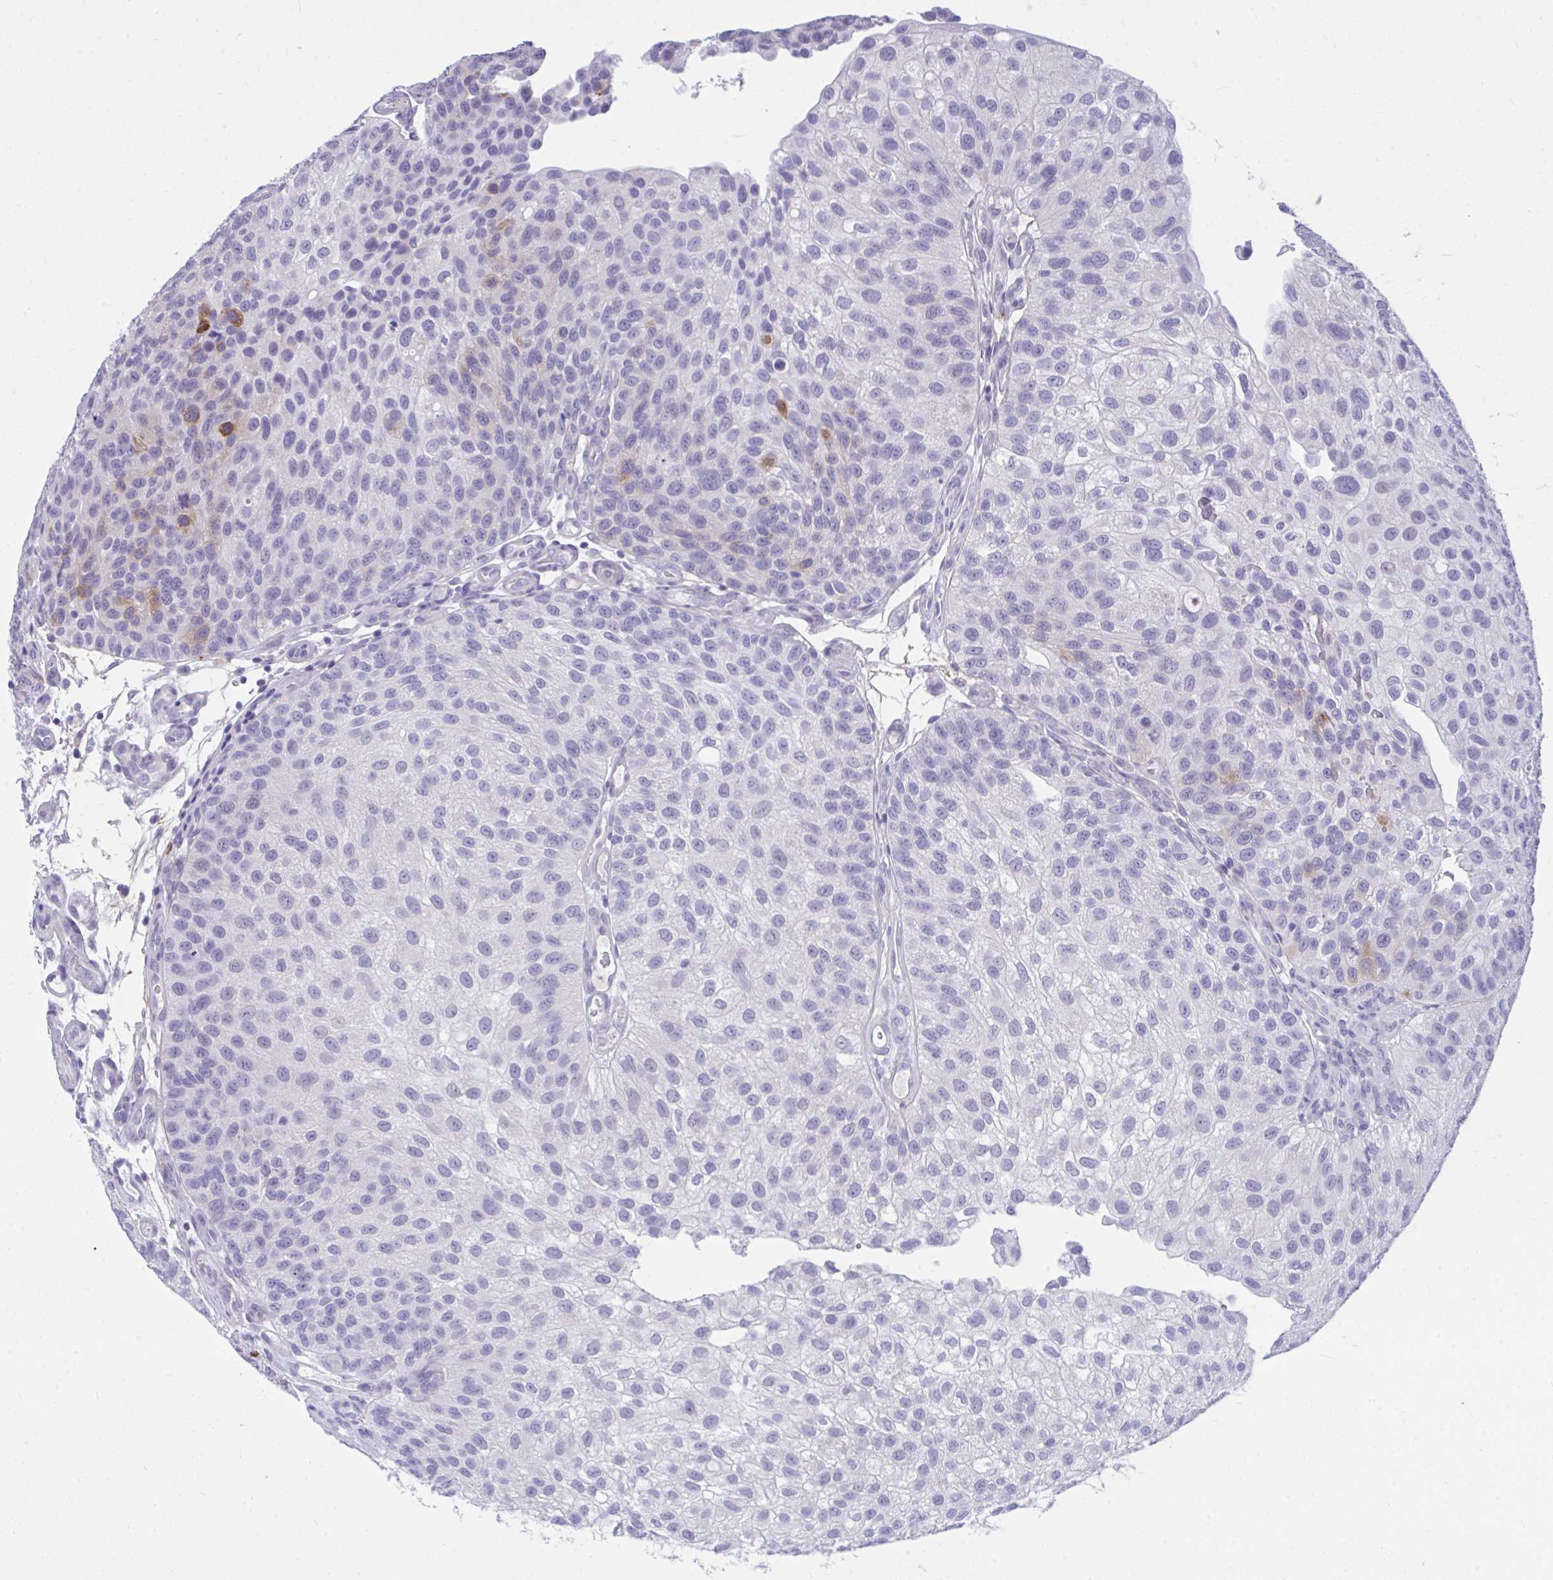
{"staining": {"intensity": "strong", "quantity": "<25%", "location": "cytoplasmic/membranous"}, "tissue": "urothelial cancer", "cell_type": "Tumor cells", "image_type": "cancer", "snomed": [{"axis": "morphology", "description": "Urothelial carcinoma, NOS"}, {"axis": "topography", "description": "Urinary bladder"}], "caption": "An image of transitional cell carcinoma stained for a protein shows strong cytoplasmic/membranous brown staining in tumor cells.", "gene": "PIGZ", "patient": {"sex": "male", "age": 87}}